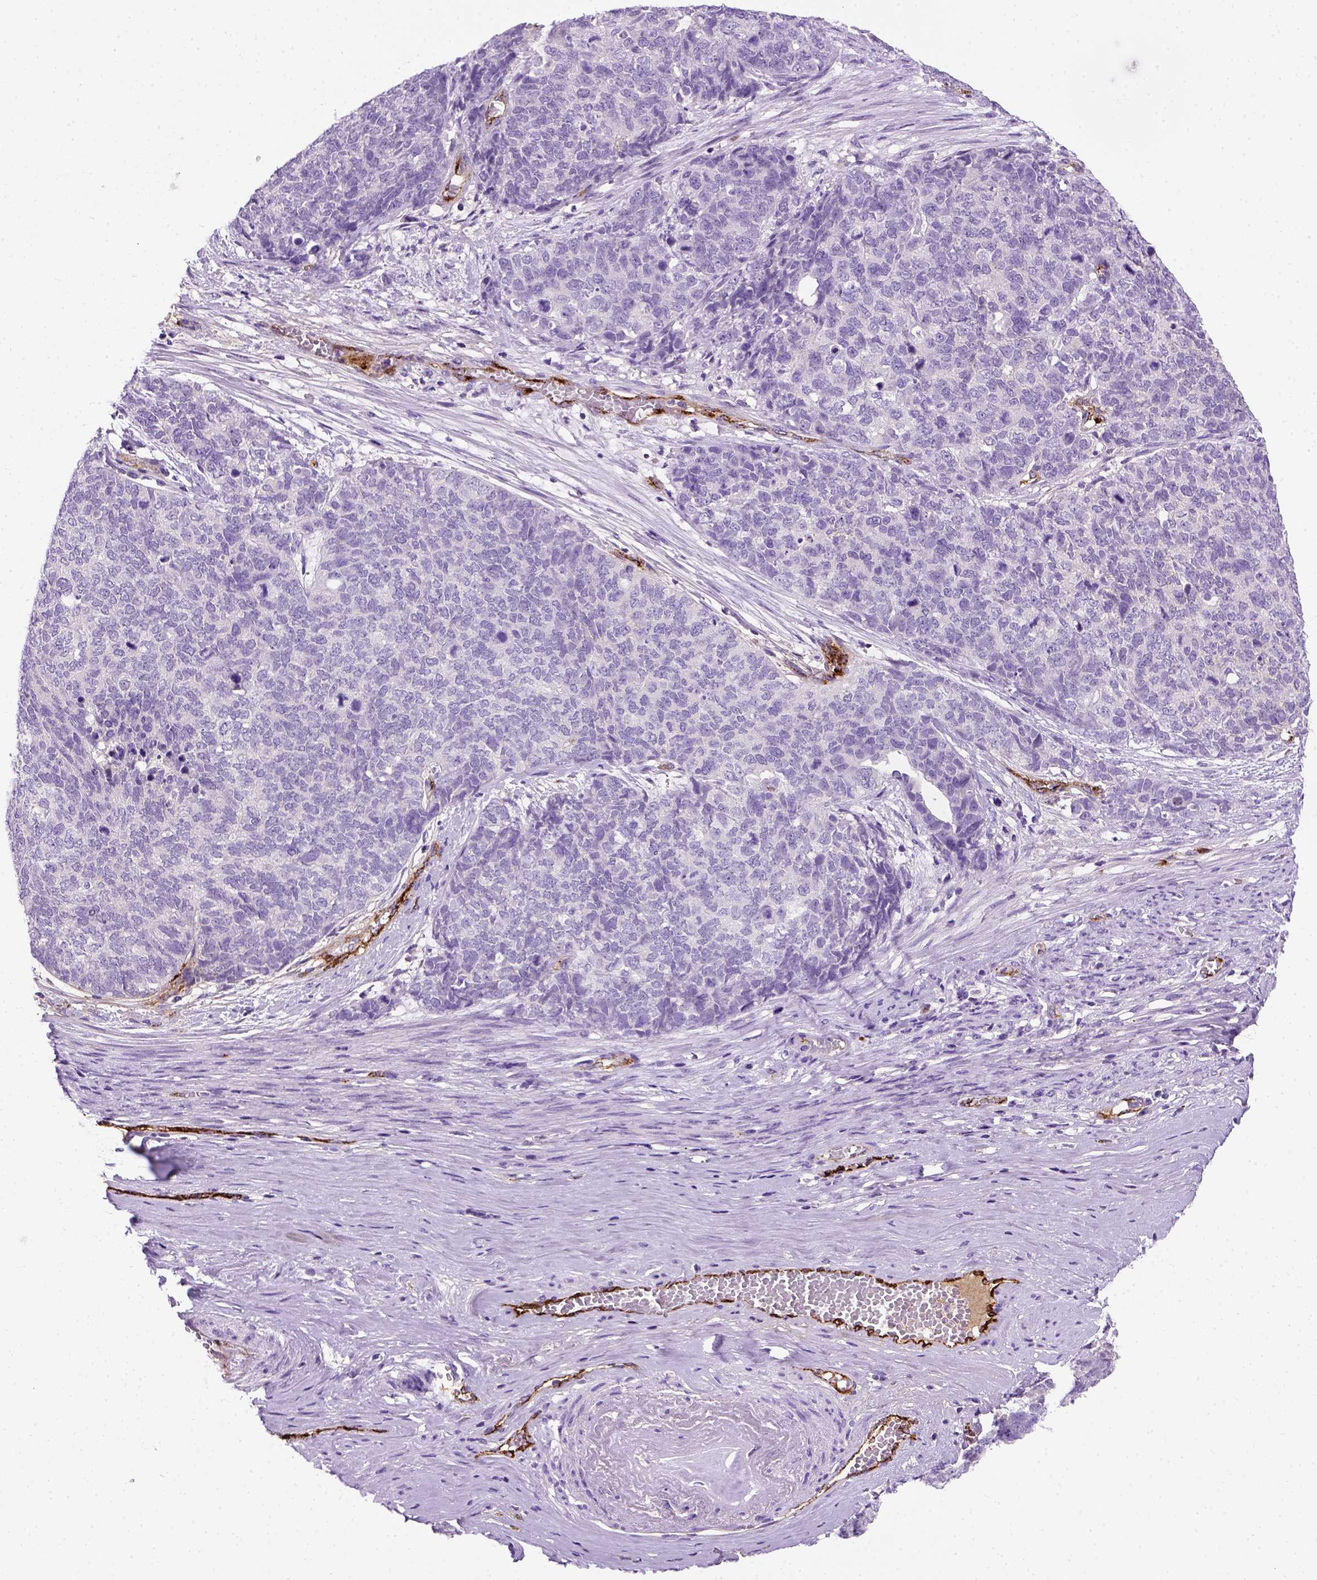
{"staining": {"intensity": "negative", "quantity": "none", "location": "none"}, "tissue": "cervical cancer", "cell_type": "Tumor cells", "image_type": "cancer", "snomed": [{"axis": "morphology", "description": "Squamous cell carcinoma, NOS"}, {"axis": "topography", "description": "Cervix"}], "caption": "Immunohistochemistry (IHC) of human squamous cell carcinoma (cervical) displays no staining in tumor cells.", "gene": "VWF", "patient": {"sex": "female", "age": 63}}